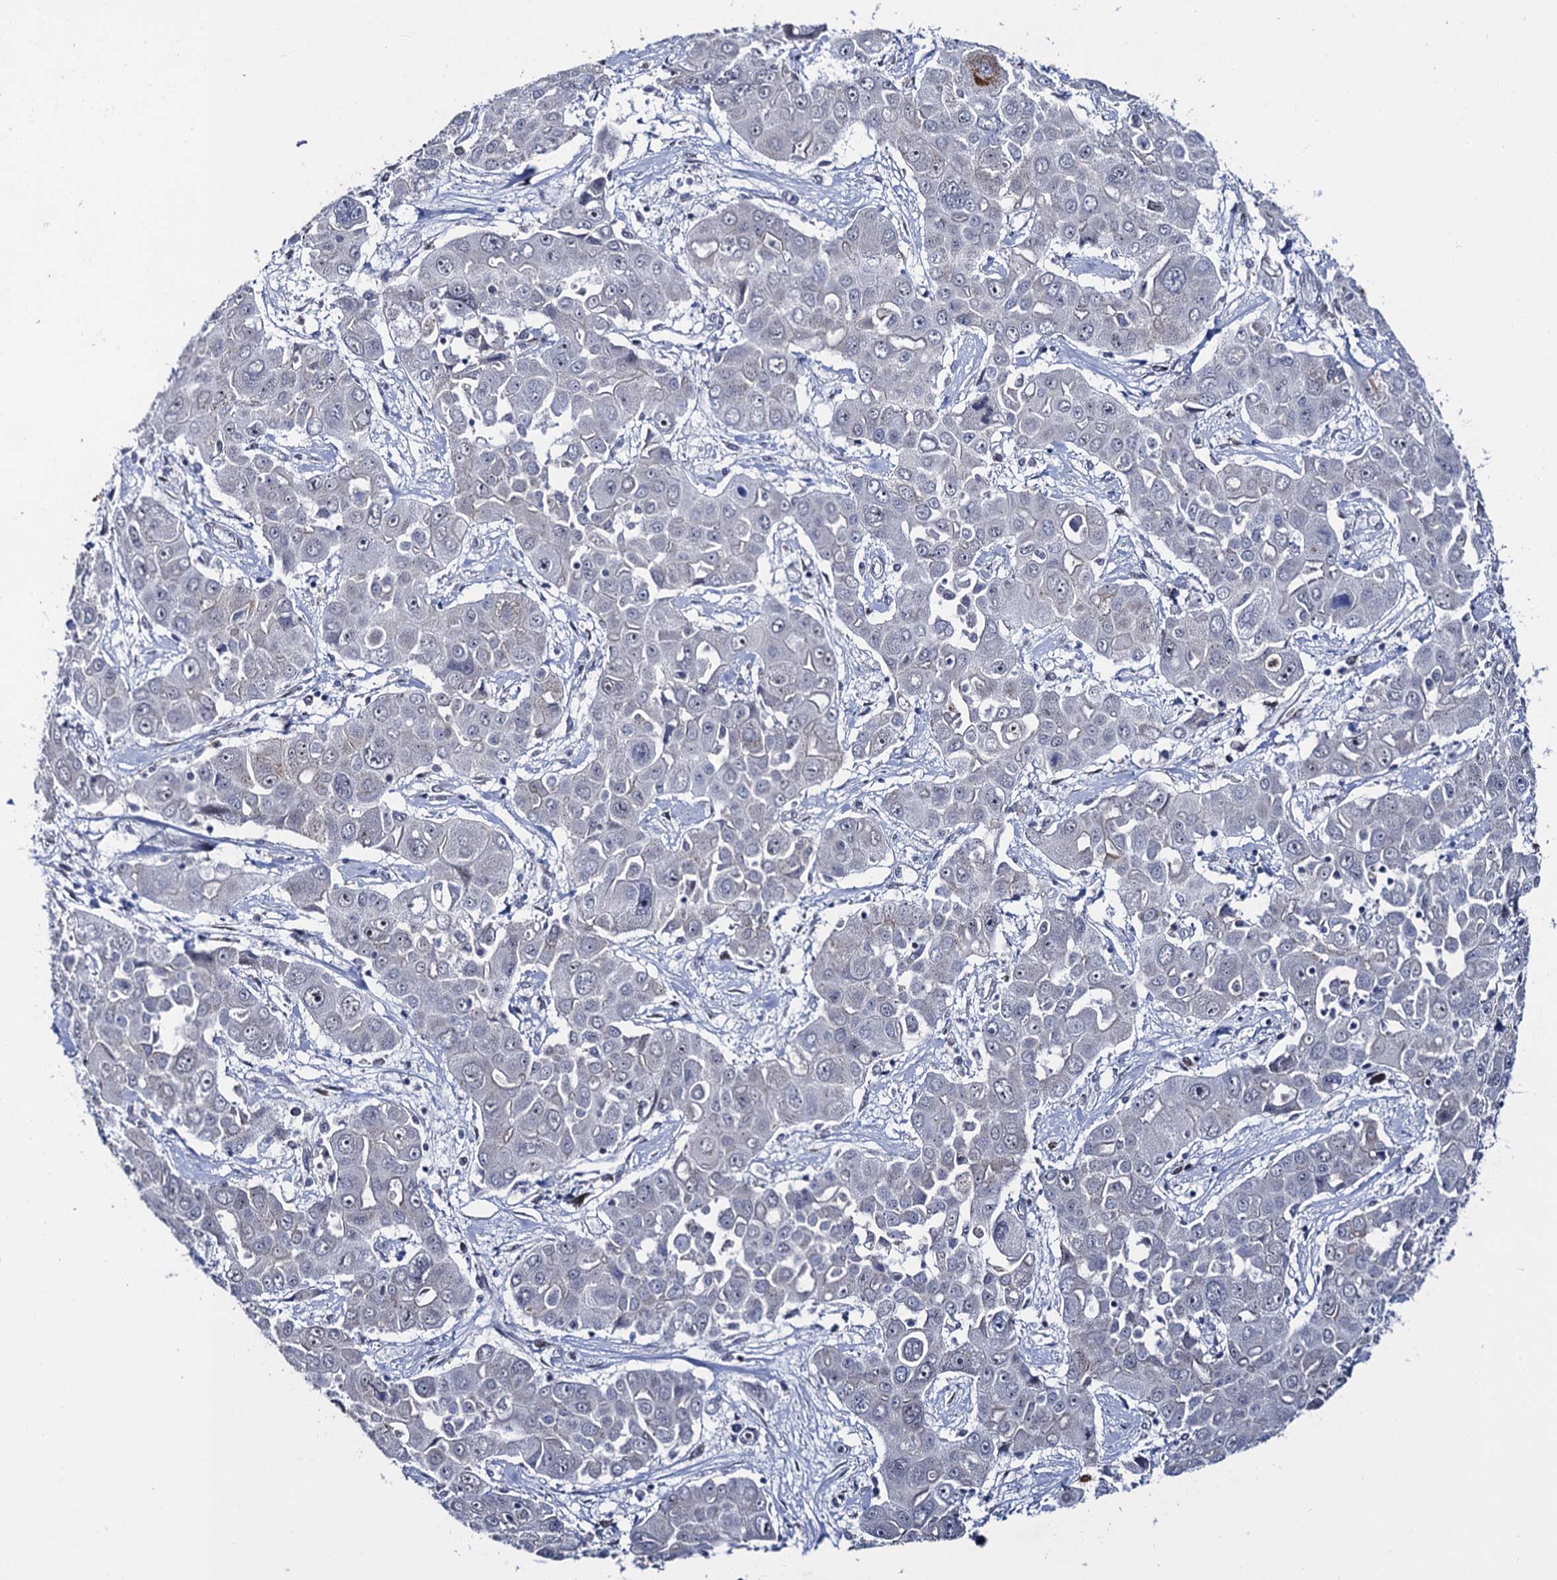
{"staining": {"intensity": "negative", "quantity": "none", "location": "none"}, "tissue": "liver cancer", "cell_type": "Tumor cells", "image_type": "cancer", "snomed": [{"axis": "morphology", "description": "Cholangiocarcinoma"}, {"axis": "topography", "description": "Liver"}], "caption": "A photomicrograph of cholangiocarcinoma (liver) stained for a protein exhibits no brown staining in tumor cells.", "gene": "THAP2", "patient": {"sex": "male", "age": 67}}